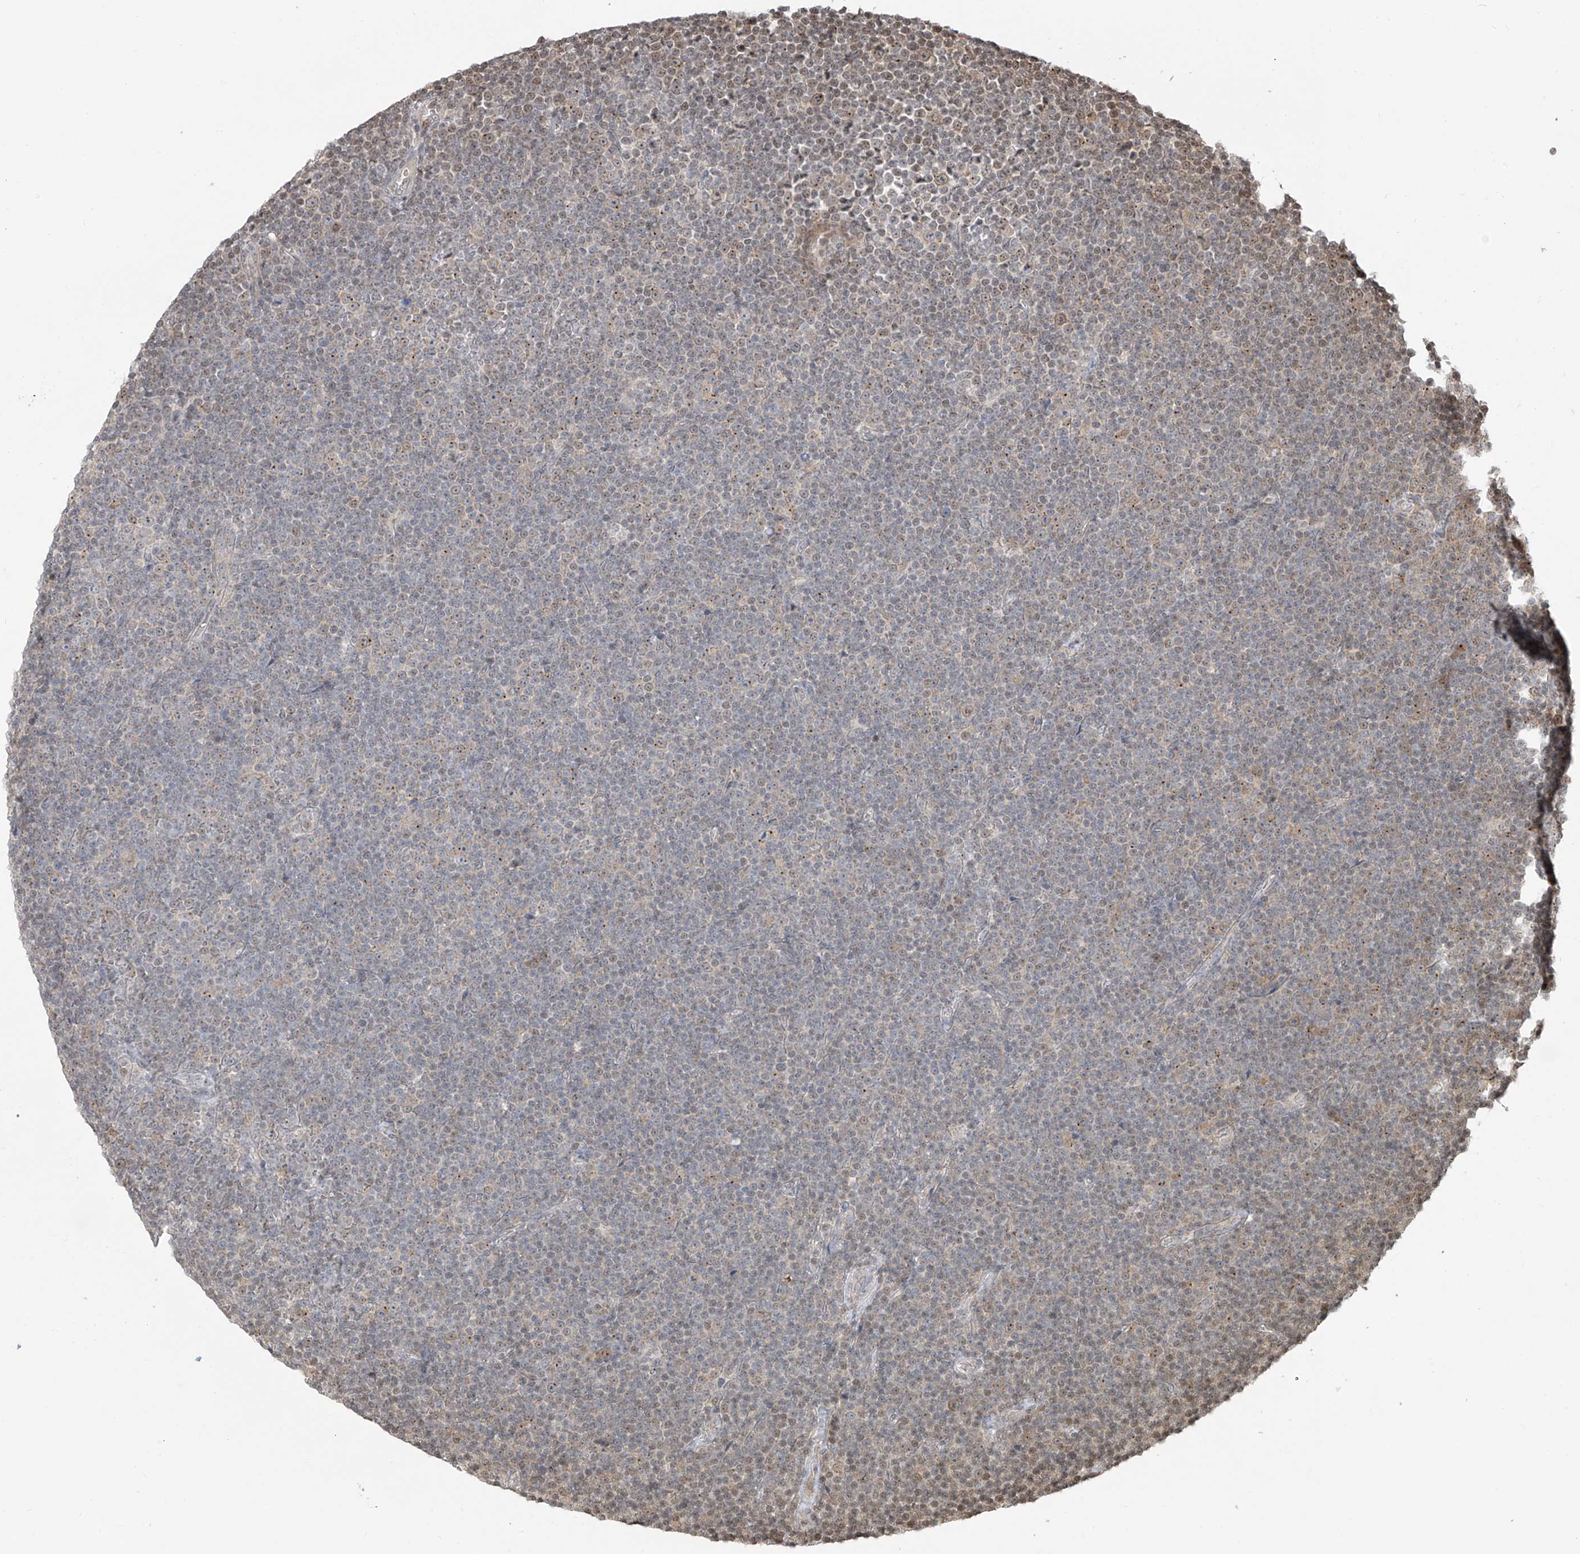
{"staining": {"intensity": "weak", "quantity": "<25%", "location": "nuclear"}, "tissue": "lymphoma", "cell_type": "Tumor cells", "image_type": "cancer", "snomed": [{"axis": "morphology", "description": "Malignant lymphoma, non-Hodgkin's type, Low grade"}, {"axis": "topography", "description": "Lymph node"}], "caption": "High magnification brightfield microscopy of lymphoma stained with DAB (3,3'-diaminobenzidine) (brown) and counterstained with hematoxylin (blue): tumor cells show no significant staining. (Stains: DAB immunohistochemistry (IHC) with hematoxylin counter stain, Microscopy: brightfield microscopy at high magnification).", "gene": "VMP1", "patient": {"sex": "female", "age": 67}}